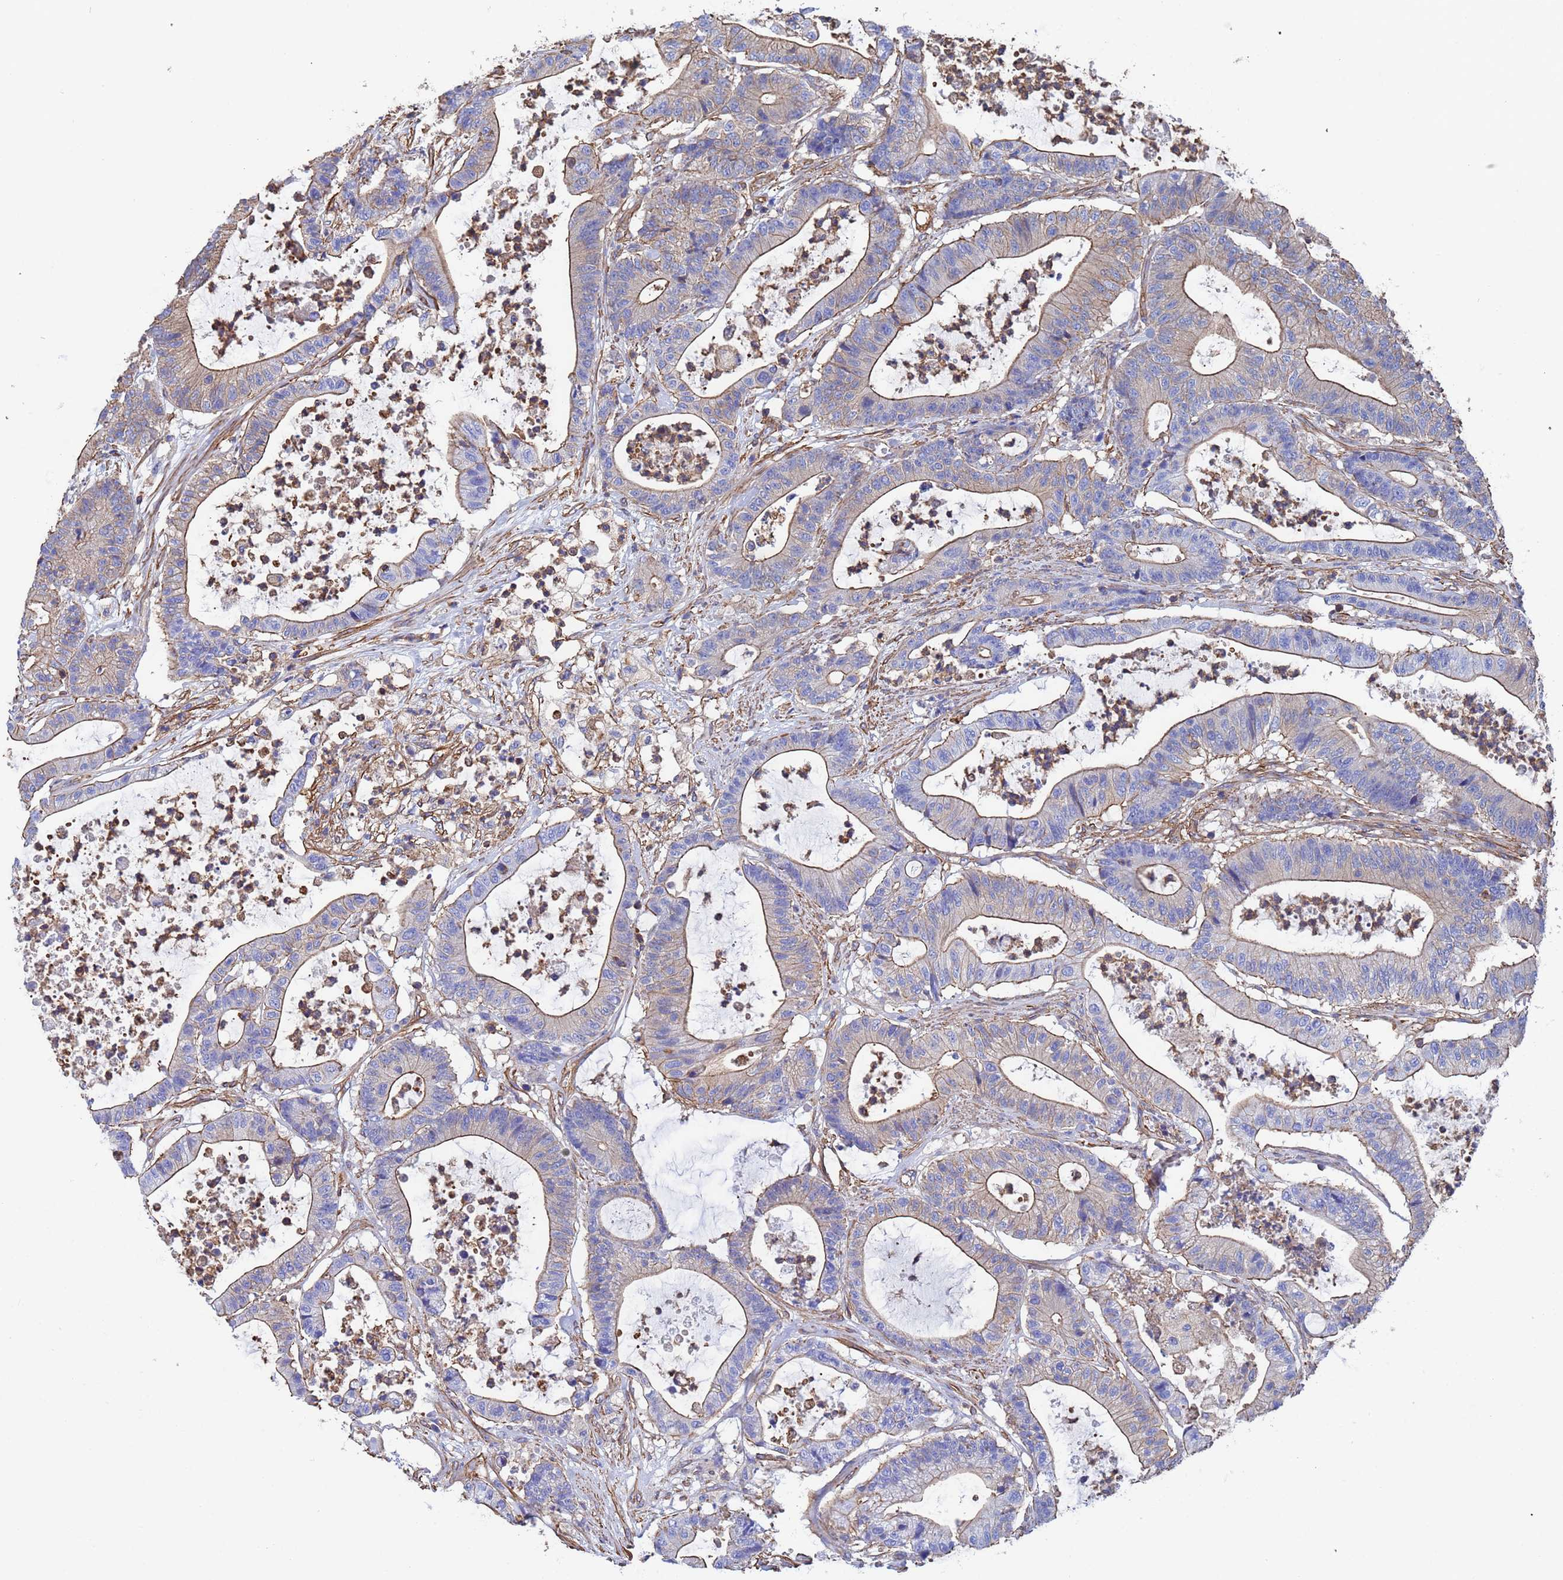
{"staining": {"intensity": "moderate", "quantity": "25%-75%", "location": "cytoplasmic/membranous"}, "tissue": "colorectal cancer", "cell_type": "Tumor cells", "image_type": "cancer", "snomed": [{"axis": "morphology", "description": "Adenocarcinoma, NOS"}, {"axis": "topography", "description": "Colon"}], "caption": "Colorectal cancer (adenocarcinoma) stained with IHC demonstrates moderate cytoplasmic/membranous positivity in approximately 25%-75% of tumor cells. The staining was performed using DAB, with brown indicating positive protein expression. Nuclei are stained blue with hematoxylin.", "gene": "MYL12A", "patient": {"sex": "female", "age": 84}}